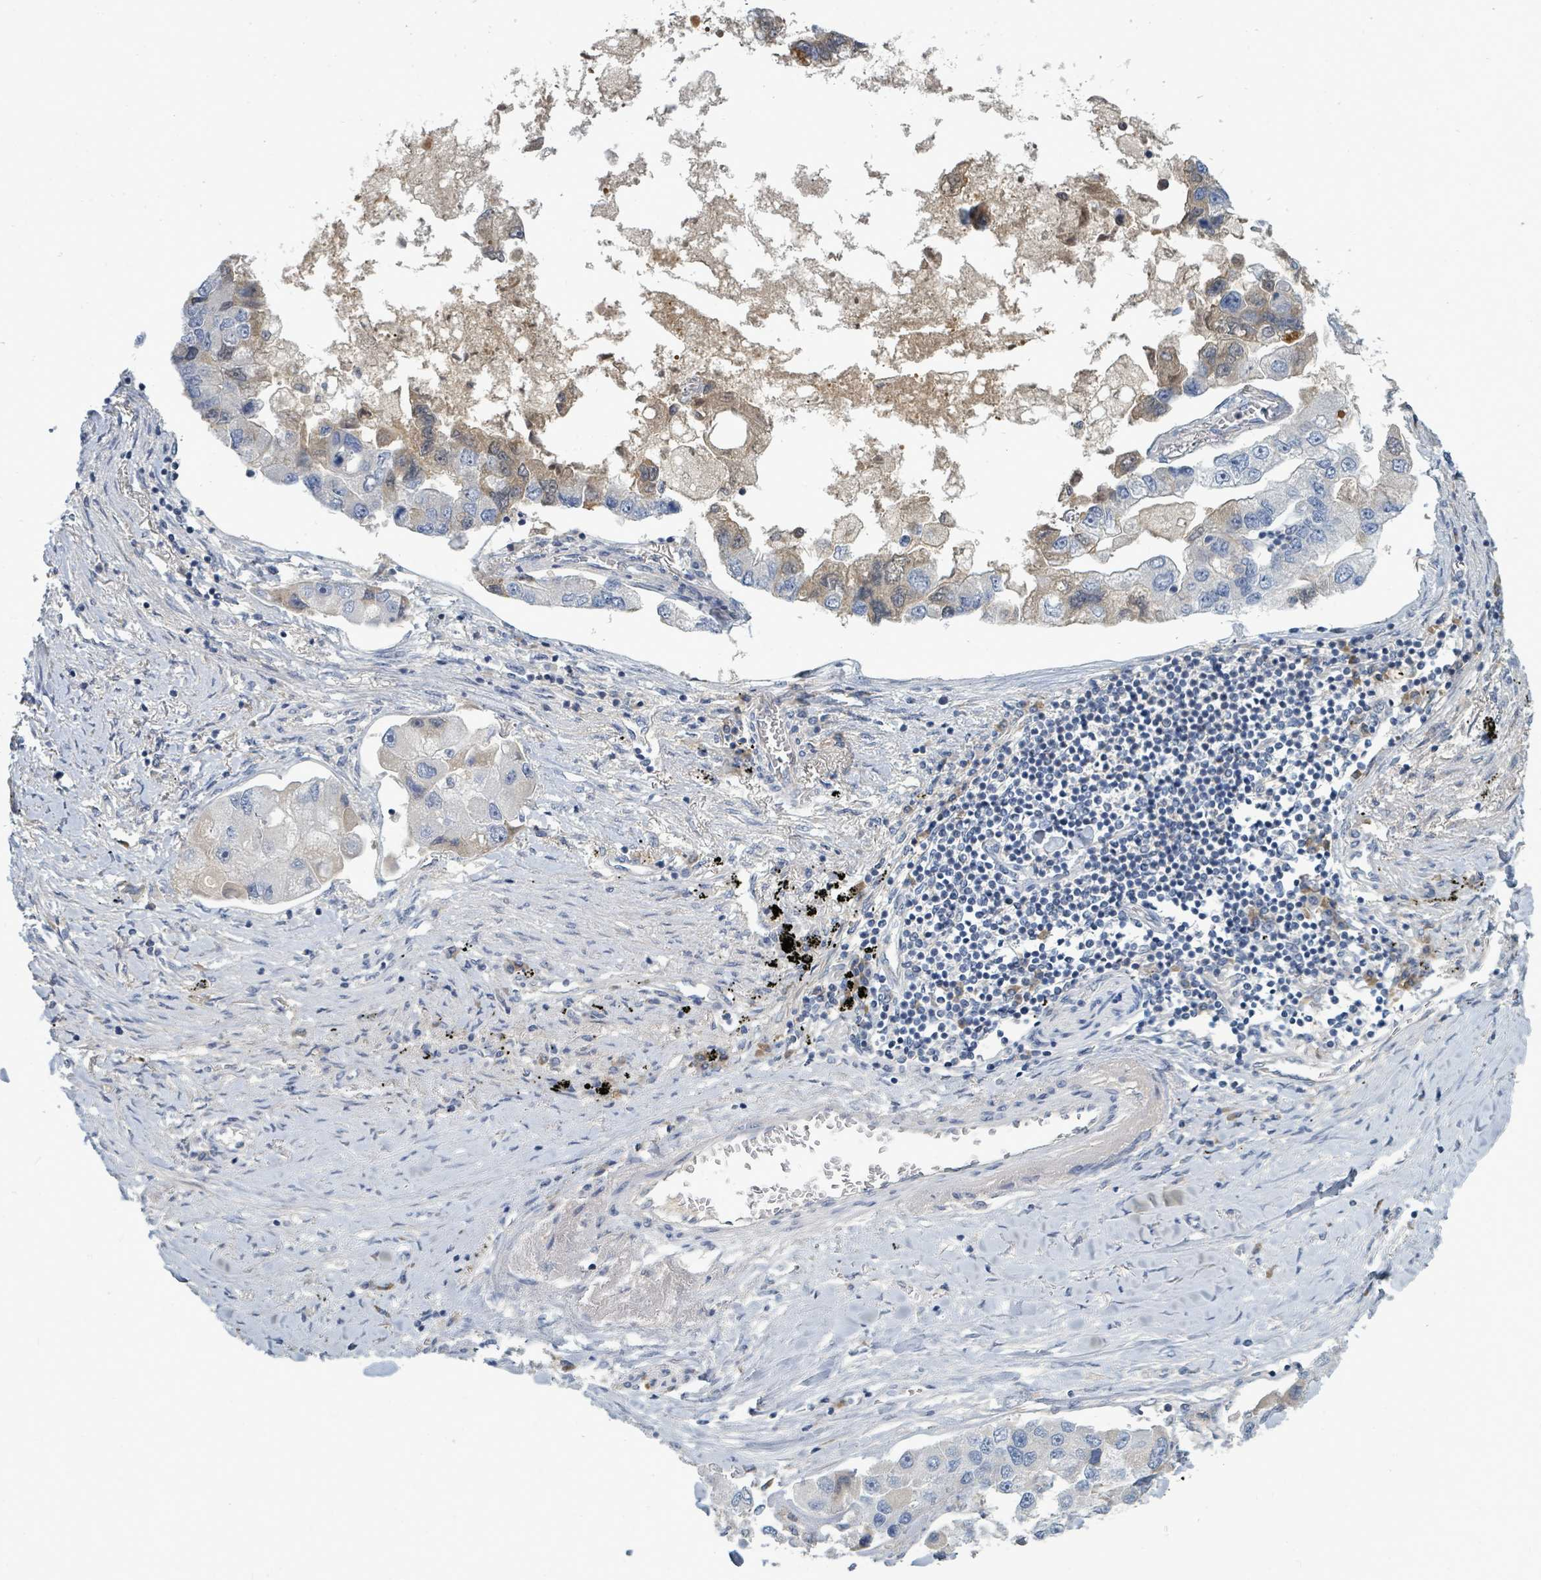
{"staining": {"intensity": "weak", "quantity": "<25%", "location": "cytoplasmic/membranous"}, "tissue": "lung cancer", "cell_type": "Tumor cells", "image_type": "cancer", "snomed": [{"axis": "morphology", "description": "Adenocarcinoma, NOS"}, {"axis": "topography", "description": "Lung"}], "caption": "An image of lung cancer (adenocarcinoma) stained for a protein reveals no brown staining in tumor cells.", "gene": "SLC25A23", "patient": {"sex": "female", "age": 54}}